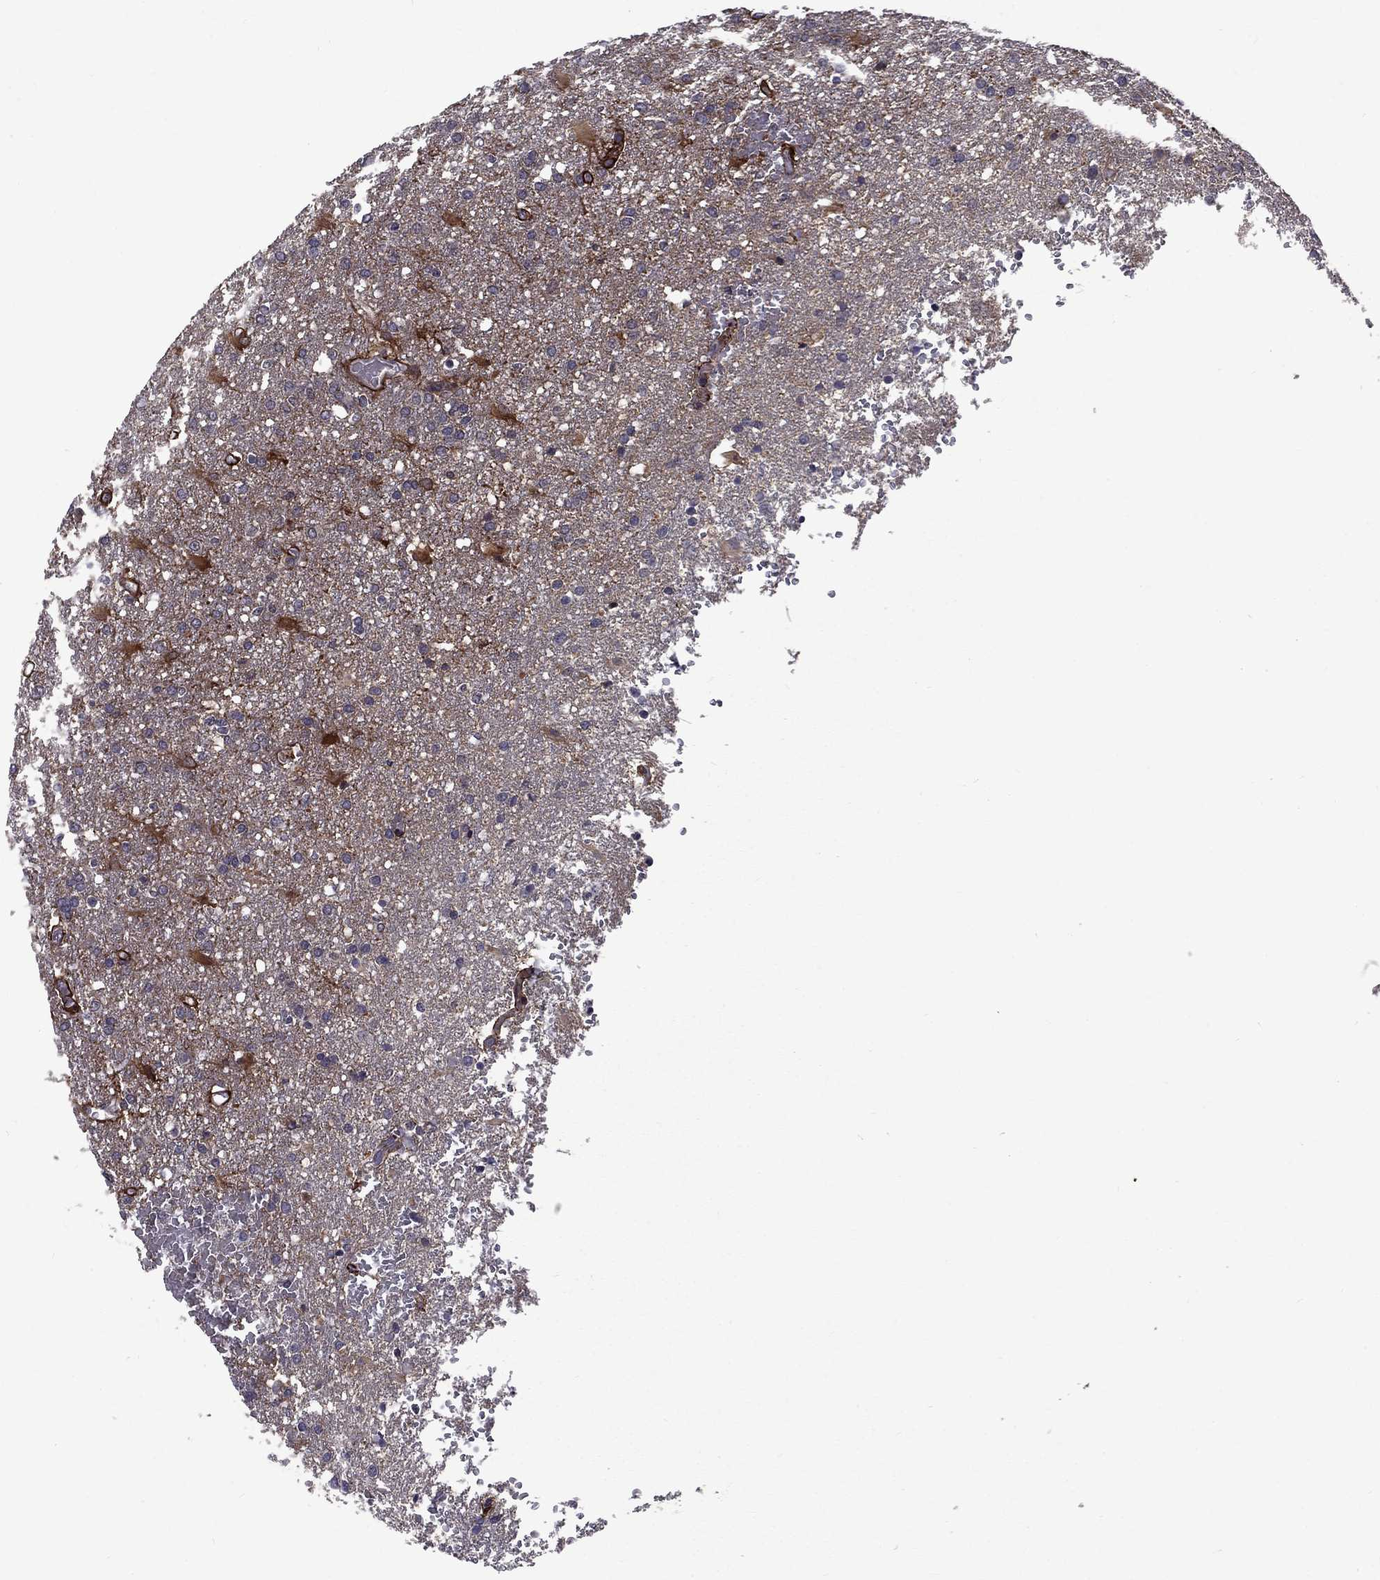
{"staining": {"intensity": "negative", "quantity": "none", "location": "none"}, "tissue": "glioma", "cell_type": "Tumor cells", "image_type": "cancer", "snomed": [{"axis": "morphology", "description": "Glioma, malignant, High grade"}, {"axis": "topography", "description": "Brain"}], "caption": "Human glioma stained for a protein using immunohistochemistry (IHC) shows no positivity in tumor cells.", "gene": "SNTA1", "patient": {"sex": "male", "age": 68}}